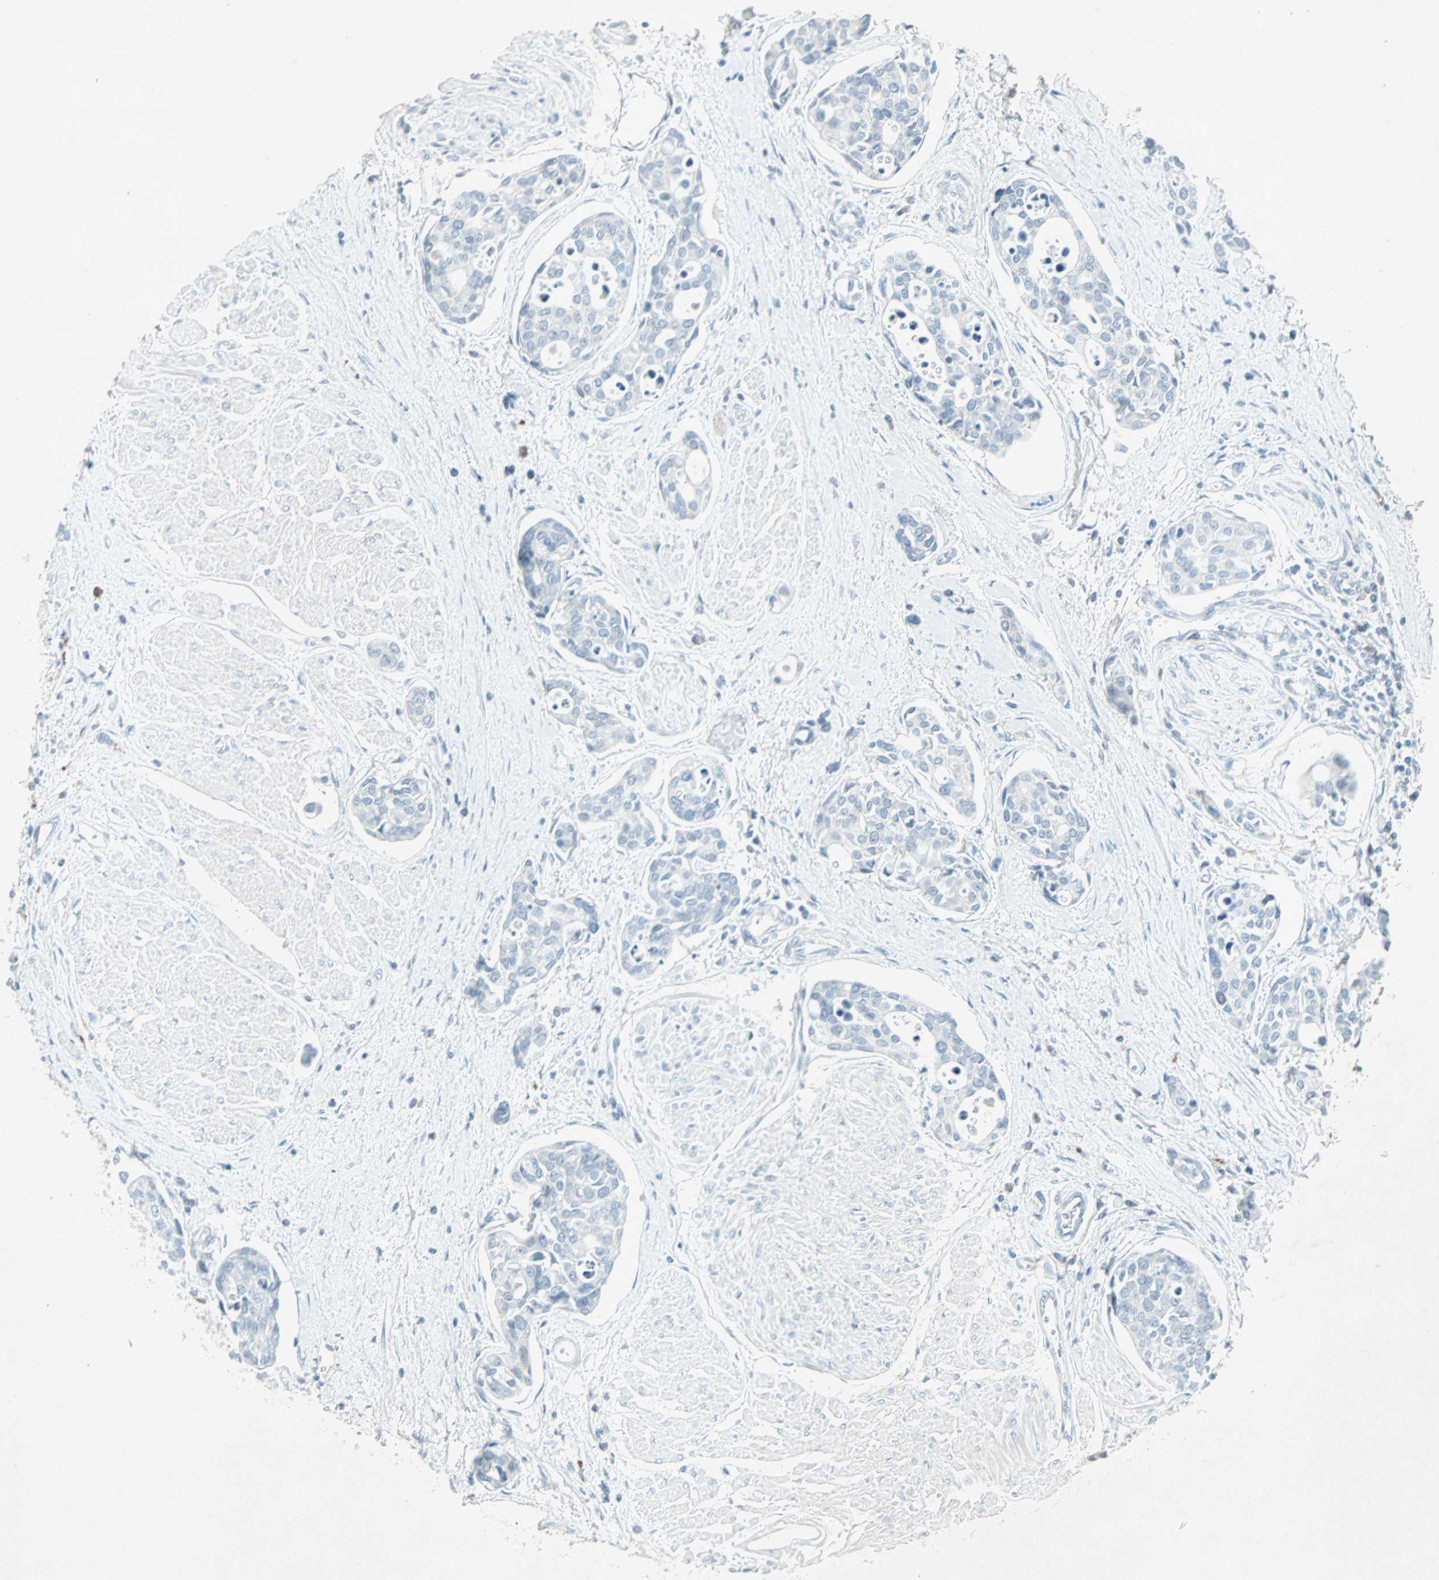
{"staining": {"intensity": "negative", "quantity": "none", "location": "none"}, "tissue": "urothelial cancer", "cell_type": "Tumor cells", "image_type": "cancer", "snomed": [{"axis": "morphology", "description": "Urothelial carcinoma, High grade"}, {"axis": "topography", "description": "Urinary bladder"}], "caption": "The histopathology image displays no staining of tumor cells in urothelial cancer.", "gene": "LANCL3", "patient": {"sex": "male", "age": 78}}